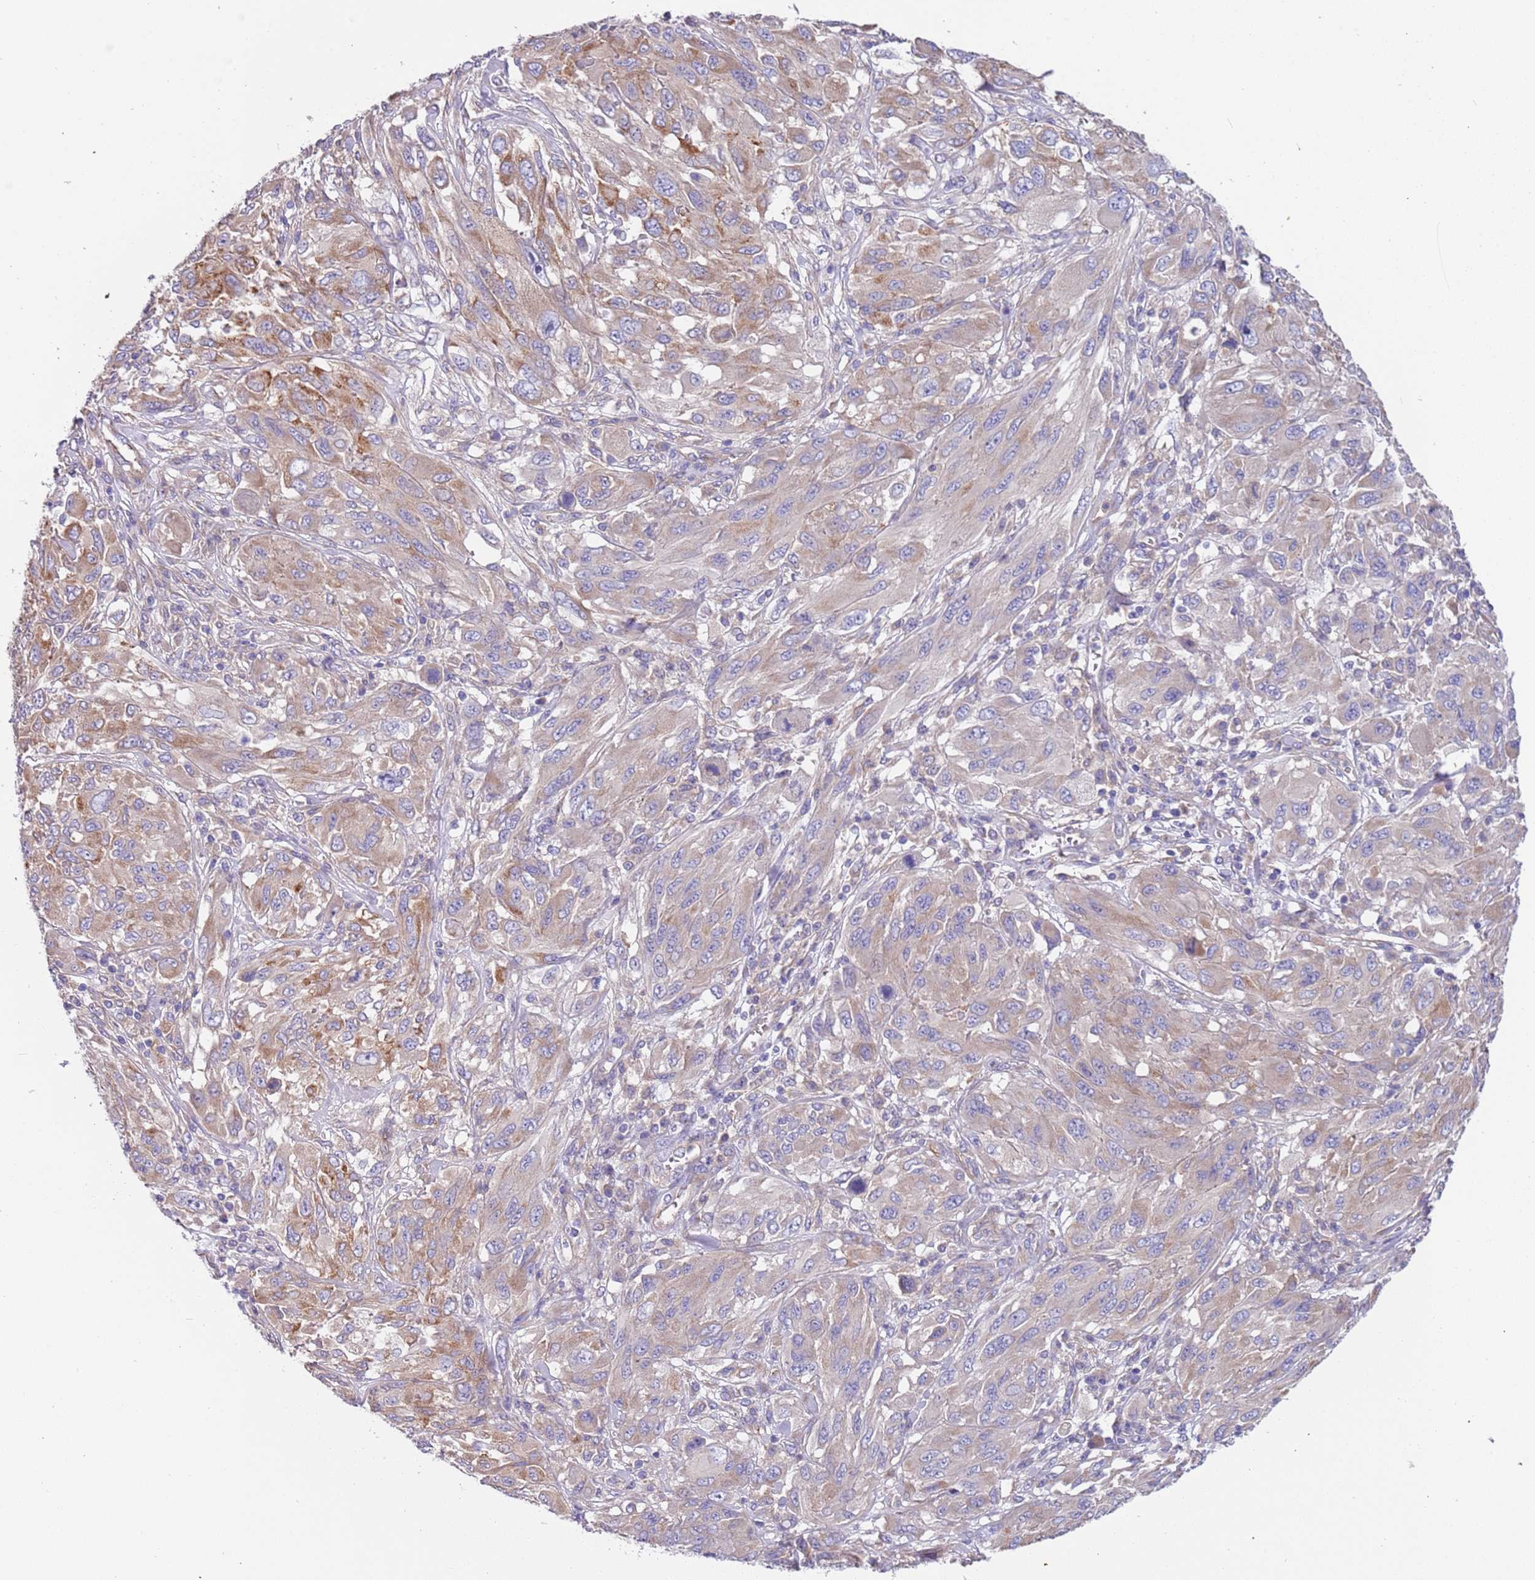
{"staining": {"intensity": "moderate", "quantity": ">75%", "location": "cytoplasmic/membranous"}, "tissue": "melanoma", "cell_type": "Tumor cells", "image_type": "cancer", "snomed": [{"axis": "morphology", "description": "Malignant melanoma, NOS"}, {"axis": "topography", "description": "Skin"}], "caption": "IHC histopathology image of human melanoma stained for a protein (brown), which demonstrates medium levels of moderate cytoplasmic/membranous staining in approximately >75% of tumor cells.", "gene": "LAMB4", "patient": {"sex": "female", "age": 91}}